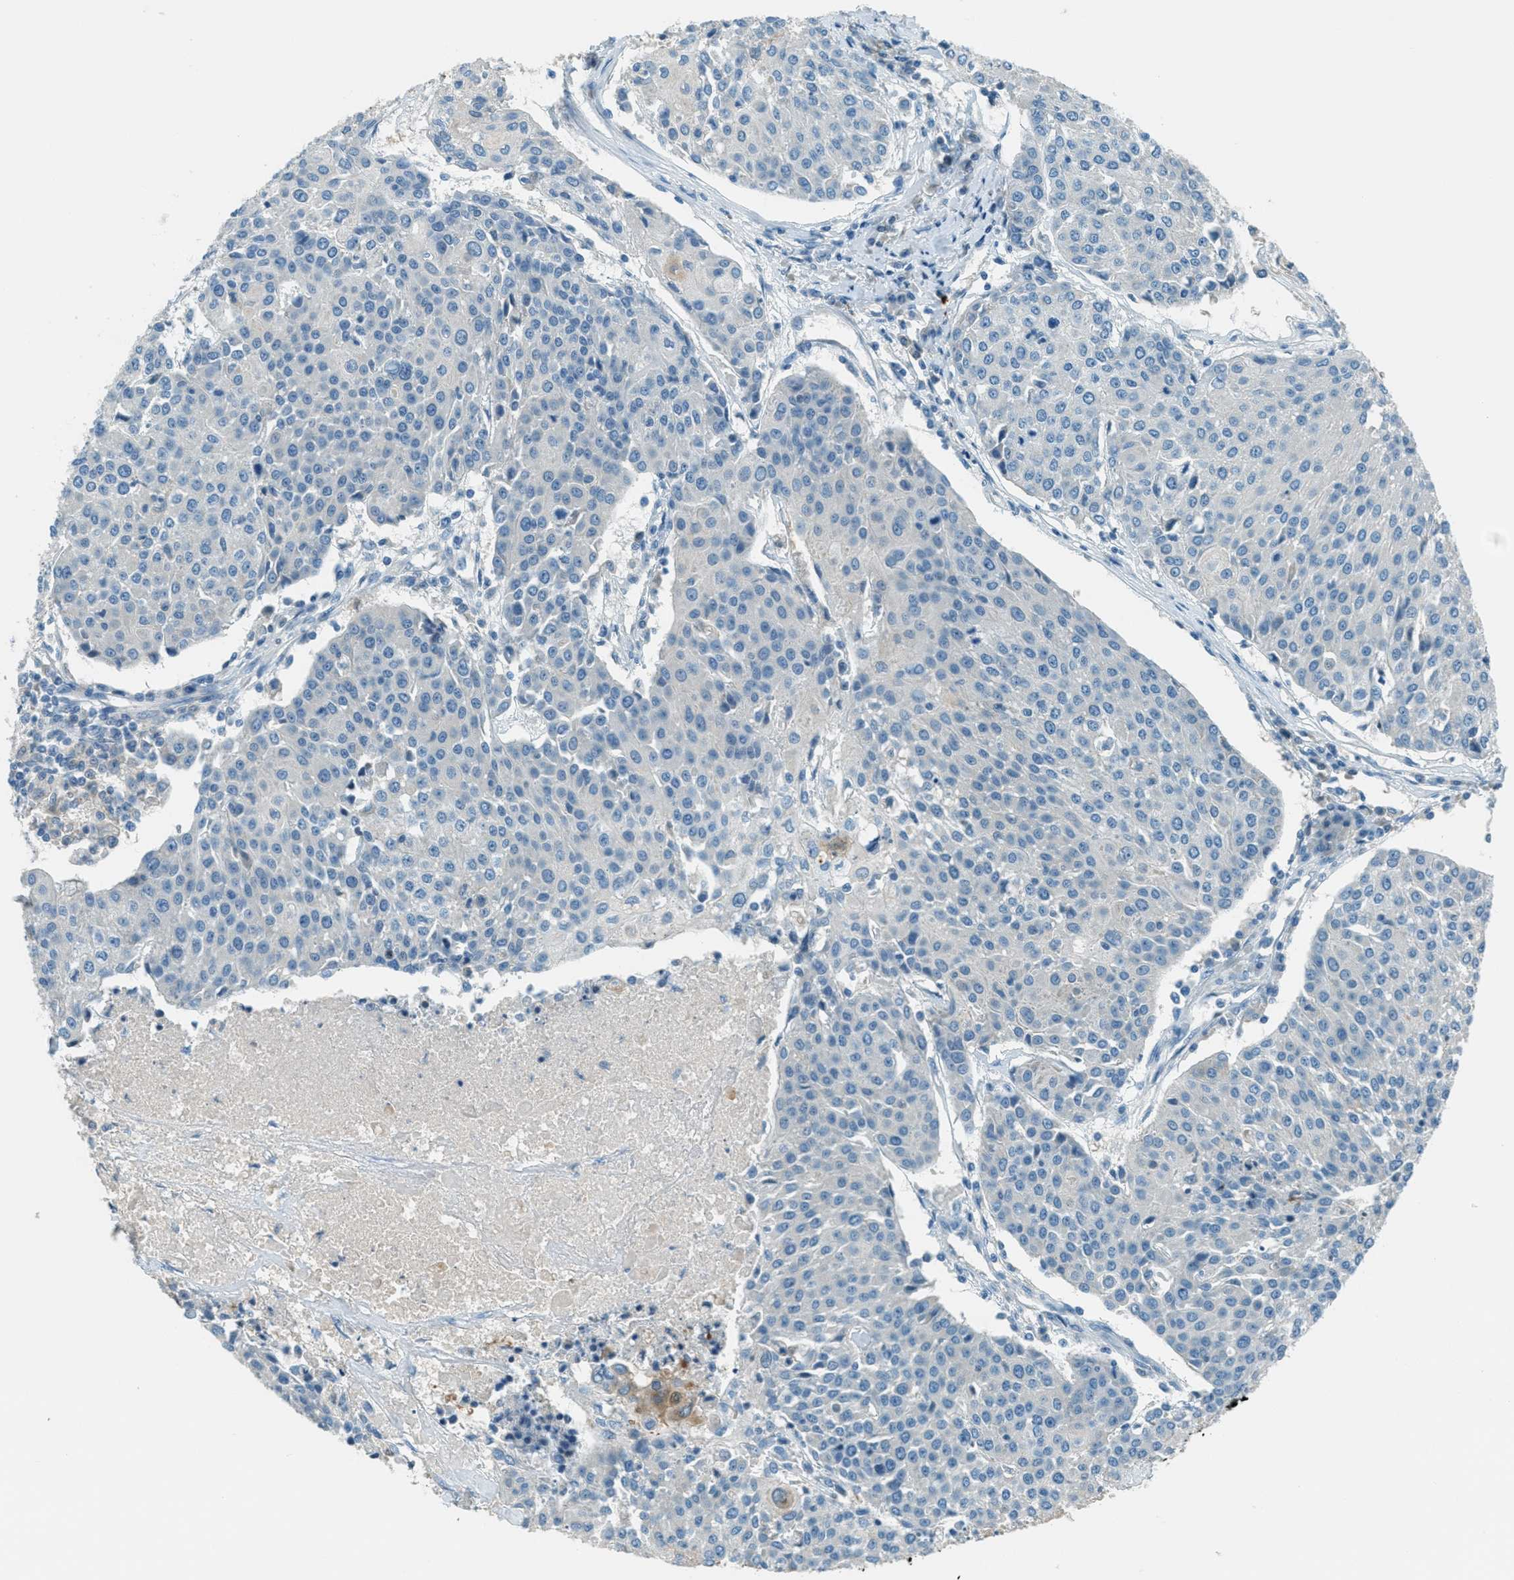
{"staining": {"intensity": "negative", "quantity": "none", "location": "none"}, "tissue": "urothelial cancer", "cell_type": "Tumor cells", "image_type": "cancer", "snomed": [{"axis": "morphology", "description": "Urothelial carcinoma, High grade"}, {"axis": "topography", "description": "Urinary bladder"}], "caption": "This is a histopathology image of immunohistochemistry staining of high-grade urothelial carcinoma, which shows no positivity in tumor cells. Nuclei are stained in blue.", "gene": "MSLN", "patient": {"sex": "female", "age": 85}}